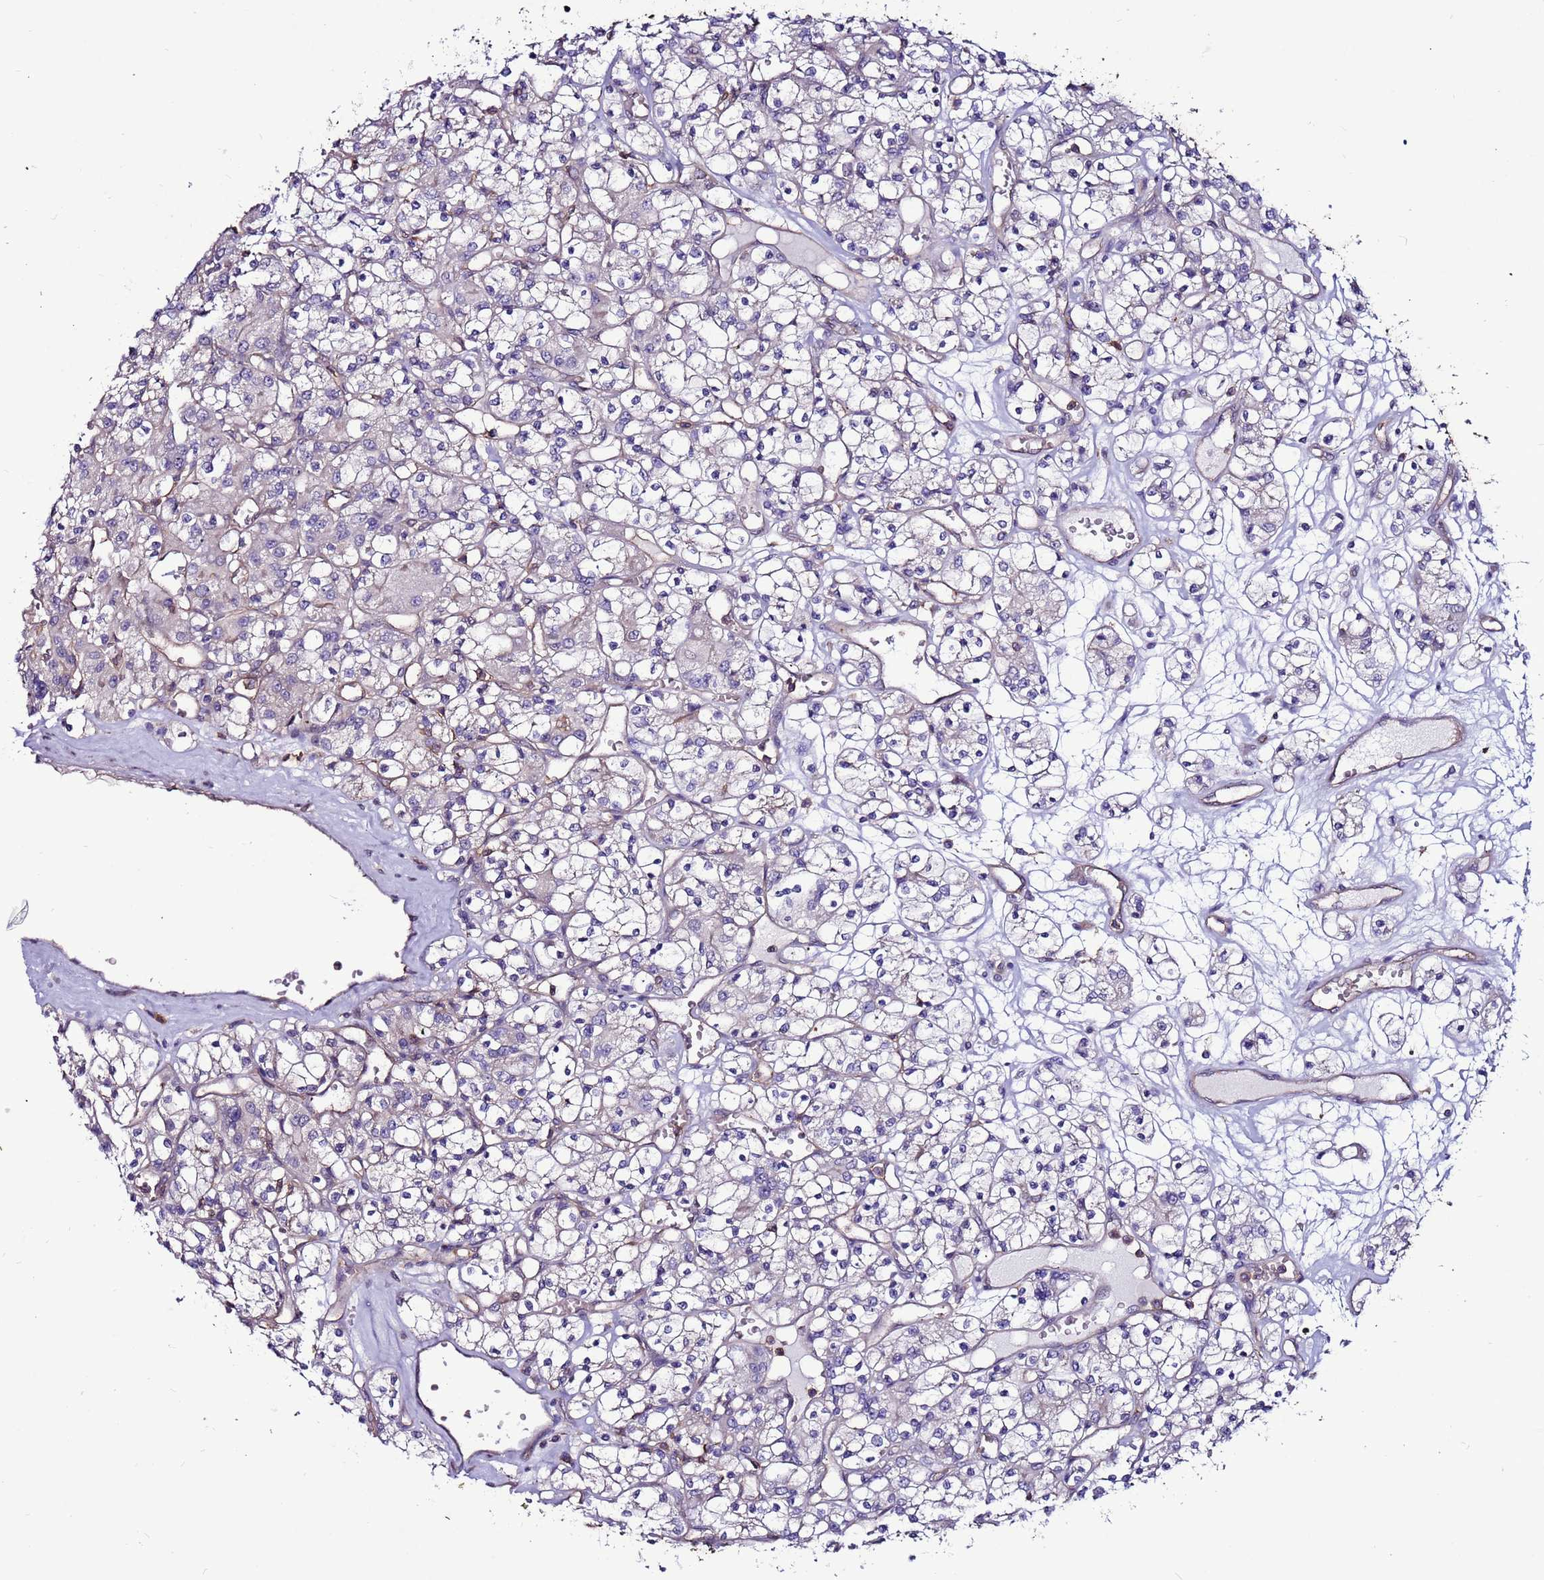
{"staining": {"intensity": "negative", "quantity": "none", "location": "none"}, "tissue": "renal cancer", "cell_type": "Tumor cells", "image_type": "cancer", "snomed": [{"axis": "morphology", "description": "Adenocarcinoma, NOS"}, {"axis": "topography", "description": "Kidney"}], "caption": "This is an IHC image of renal adenocarcinoma. There is no staining in tumor cells.", "gene": "NRN1L", "patient": {"sex": "female", "age": 59}}